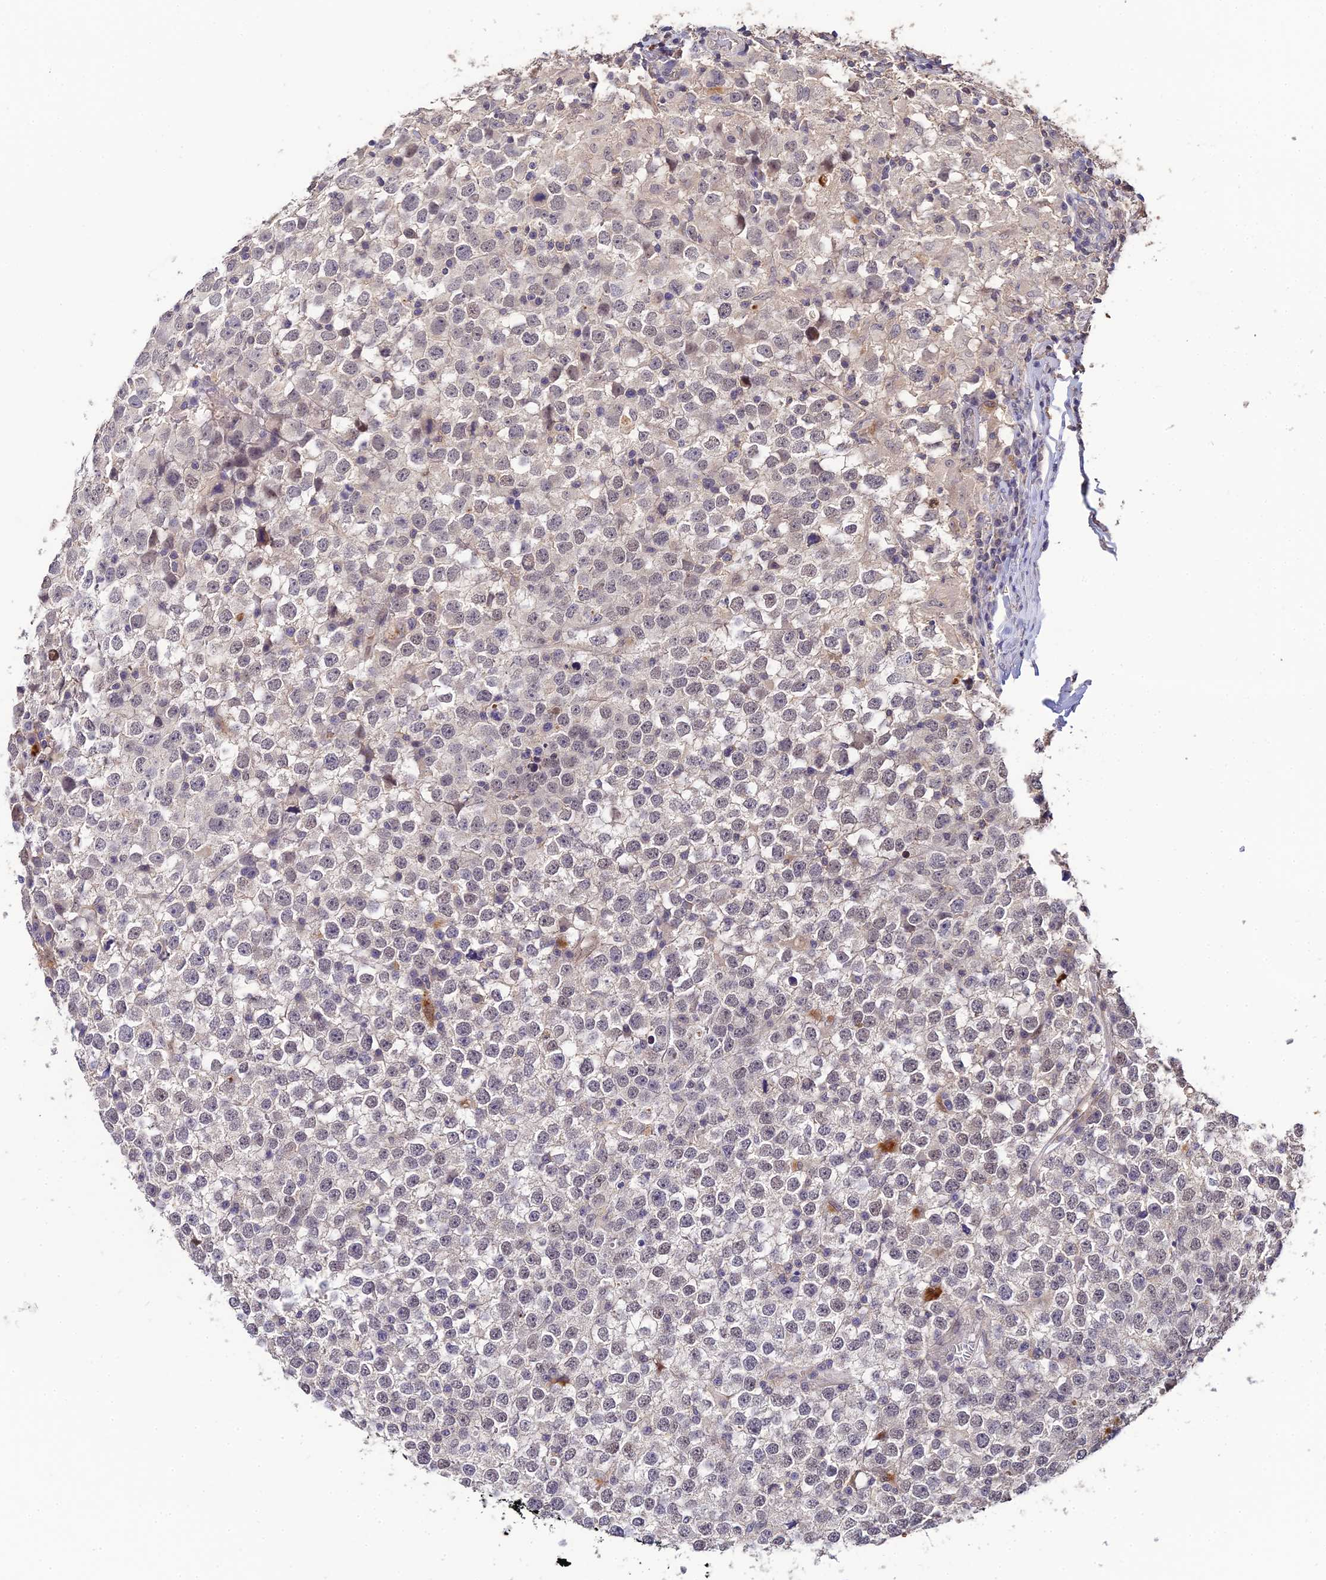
{"staining": {"intensity": "weak", "quantity": "25%-75%", "location": "nuclear"}, "tissue": "testis cancer", "cell_type": "Tumor cells", "image_type": "cancer", "snomed": [{"axis": "morphology", "description": "Seminoma, NOS"}, {"axis": "topography", "description": "Testis"}], "caption": "Immunohistochemical staining of testis cancer (seminoma) exhibits low levels of weak nuclear expression in approximately 25%-75% of tumor cells. Nuclei are stained in blue.", "gene": "LSM5", "patient": {"sex": "male", "age": 65}}